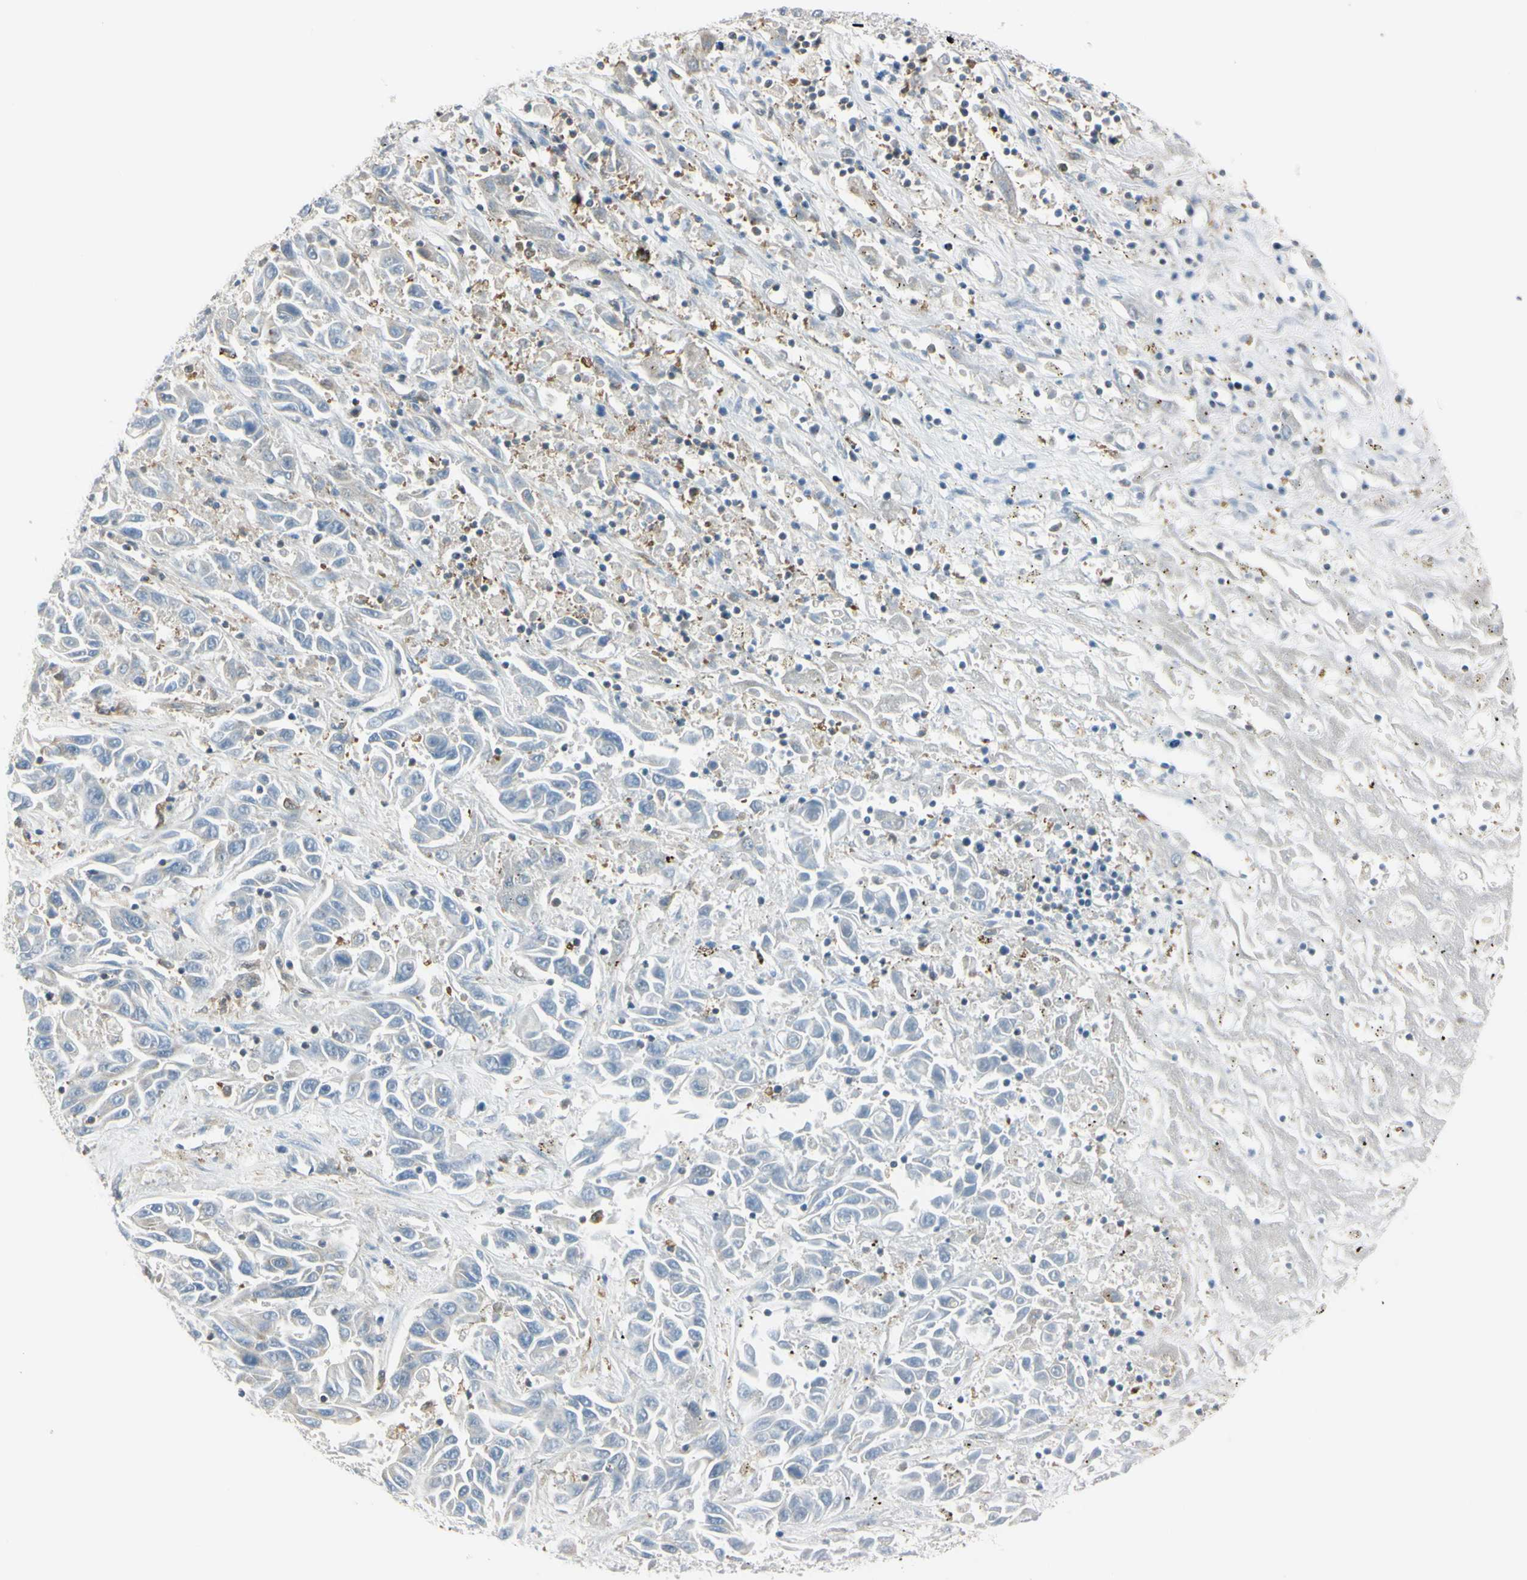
{"staining": {"intensity": "weak", "quantity": ">75%", "location": "cytoplasmic/membranous"}, "tissue": "liver cancer", "cell_type": "Tumor cells", "image_type": "cancer", "snomed": [{"axis": "morphology", "description": "Cholangiocarcinoma"}, {"axis": "topography", "description": "Liver"}], "caption": "Protein staining exhibits weak cytoplasmic/membranous staining in approximately >75% of tumor cells in cholangiocarcinoma (liver).", "gene": "CYRIB", "patient": {"sex": "female", "age": 52}}